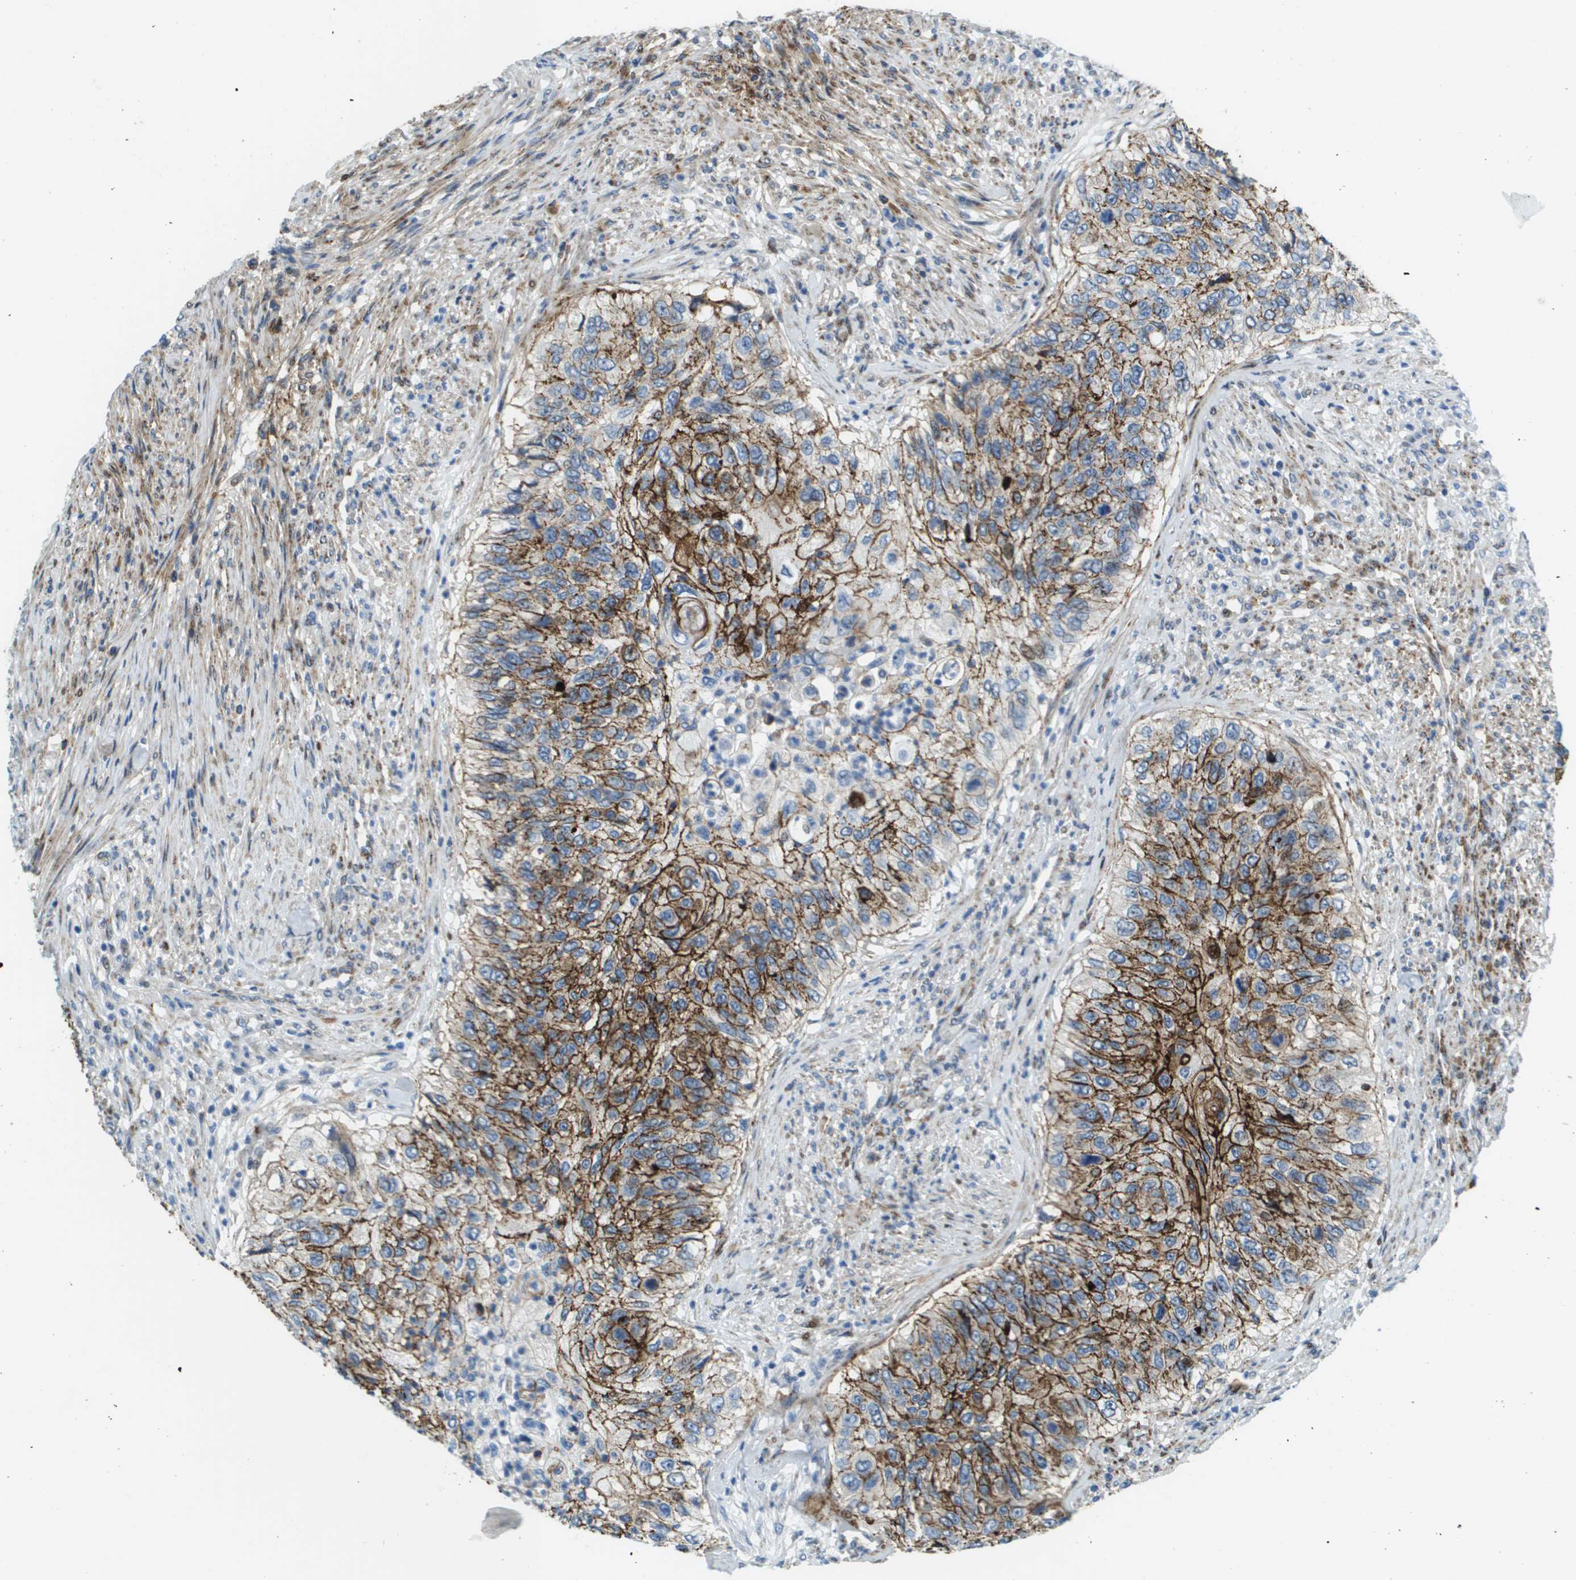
{"staining": {"intensity": "moderate", "quantity": ">75%", "location": "cytoplasmic/membranous"}, "tissue": "urothelial cancer", "cell_type": "Tumor cells", "image_type": "cancer", "snomed": [{"axis": "morphology", "description": "Urothelial carcinoma, High grade"}, {"axis": "topography", "description": "Urinary bladder"}], "caption": "Human urothelial carcinoma (high-grade) stained with a brown dye exhibits moderate cytoplasmic/membranous positive positivity in approximately >75% of tumor cells.", "gene": "SDC1", "patient": {"sex": "female", "age": 60}}